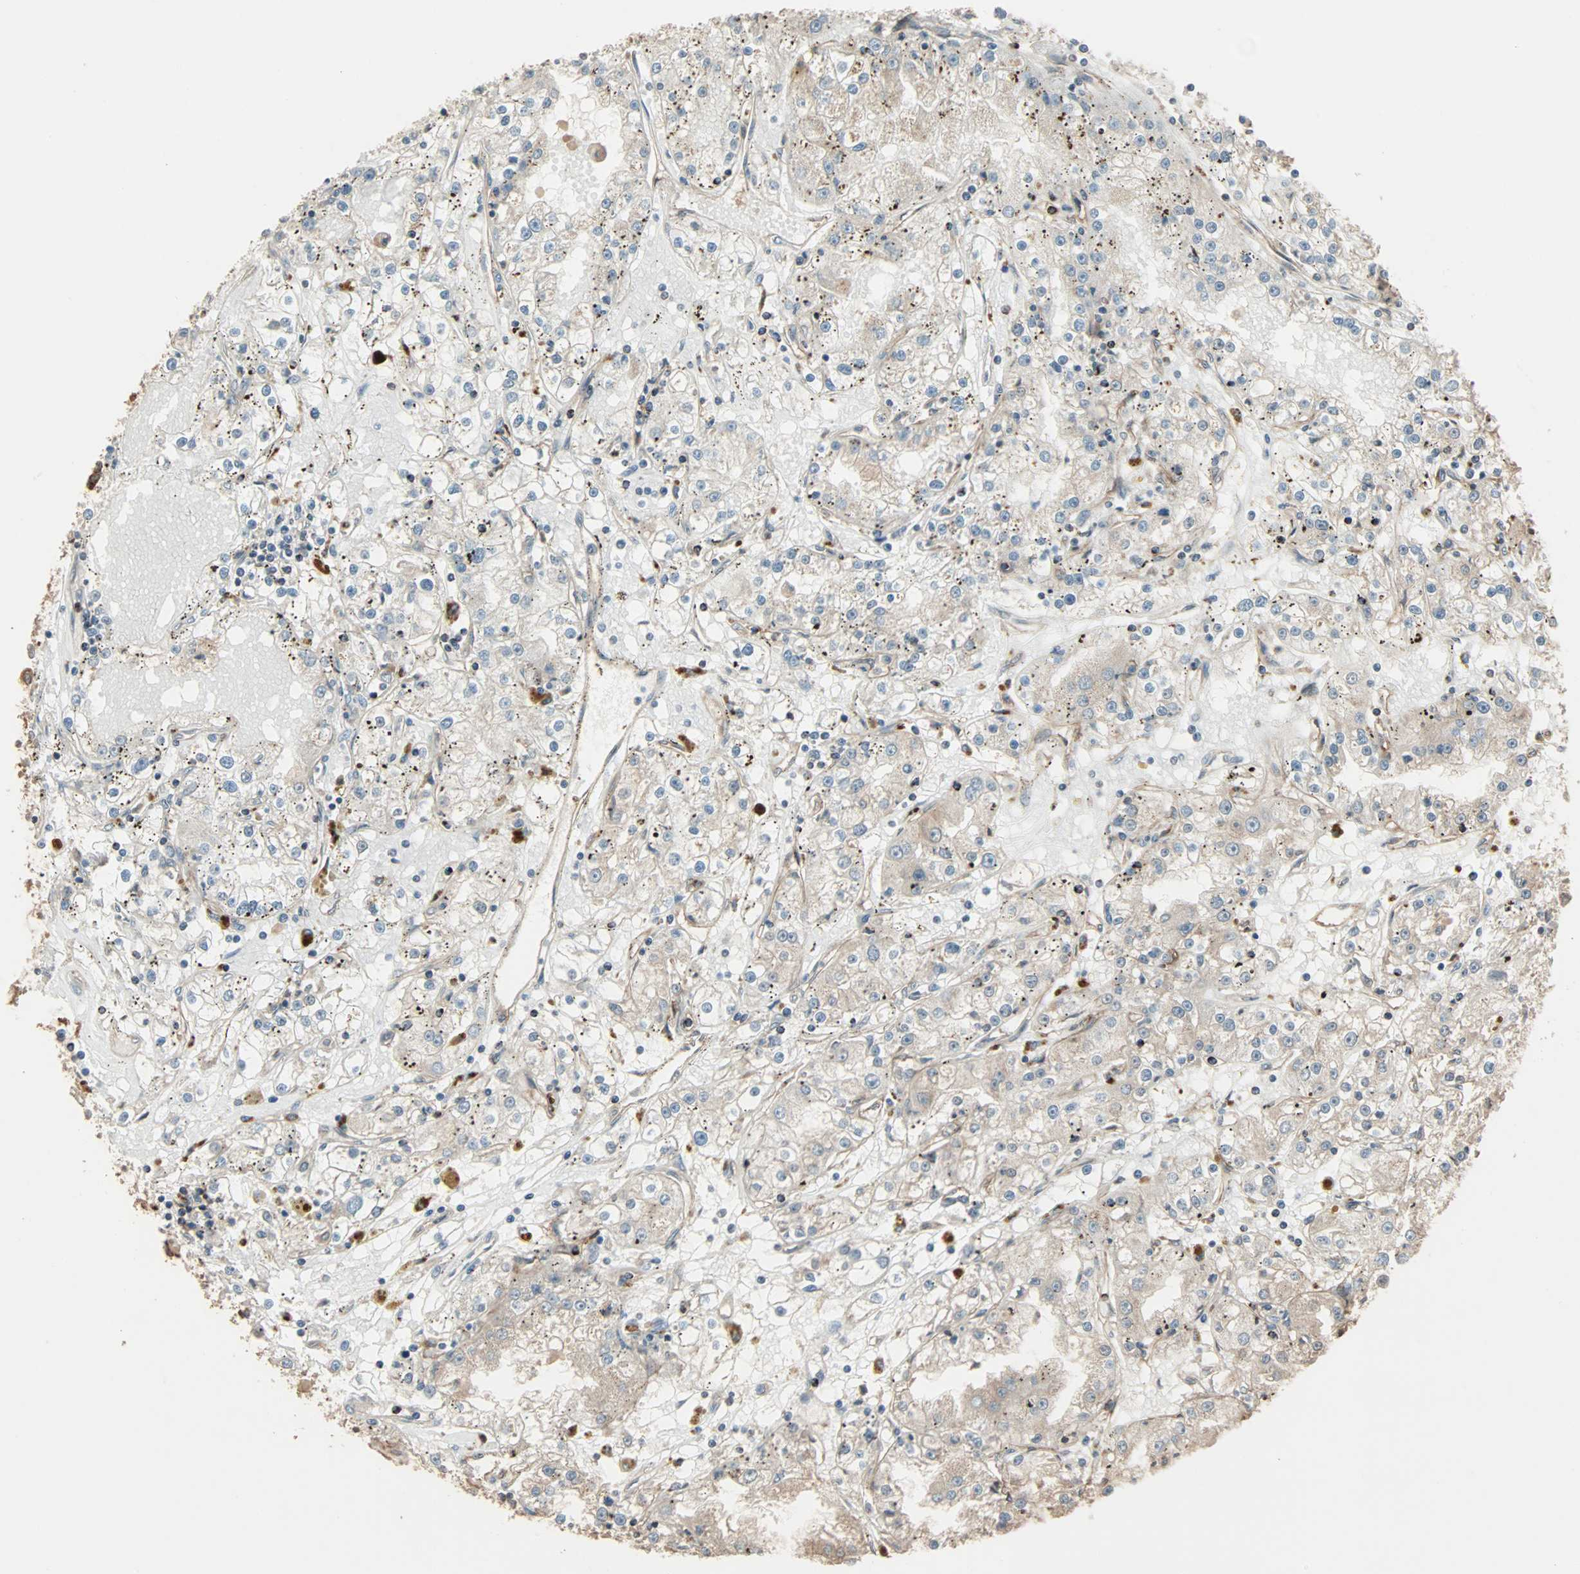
{"staining": {"intensity": "moderate", "quantity": ">75%", "location": "cytoplasmic/membranous"}, "tissue": "renal cancer", "cell_type": "Tumor cells", "image_type": "cancer", "snomed": [{"axis": "morphology", "description": "Adenocarcinoma, NOS"}, {"axis": "topography", "description": "Kidney"}], "caption": "Protein staining shows moderate cytoplasmic/membranous positivity in about >75% of tumor cells in adenocarcinoma (renal).", "gene": "CALCRL", "patient": {"sex": "male", "age": 56}}